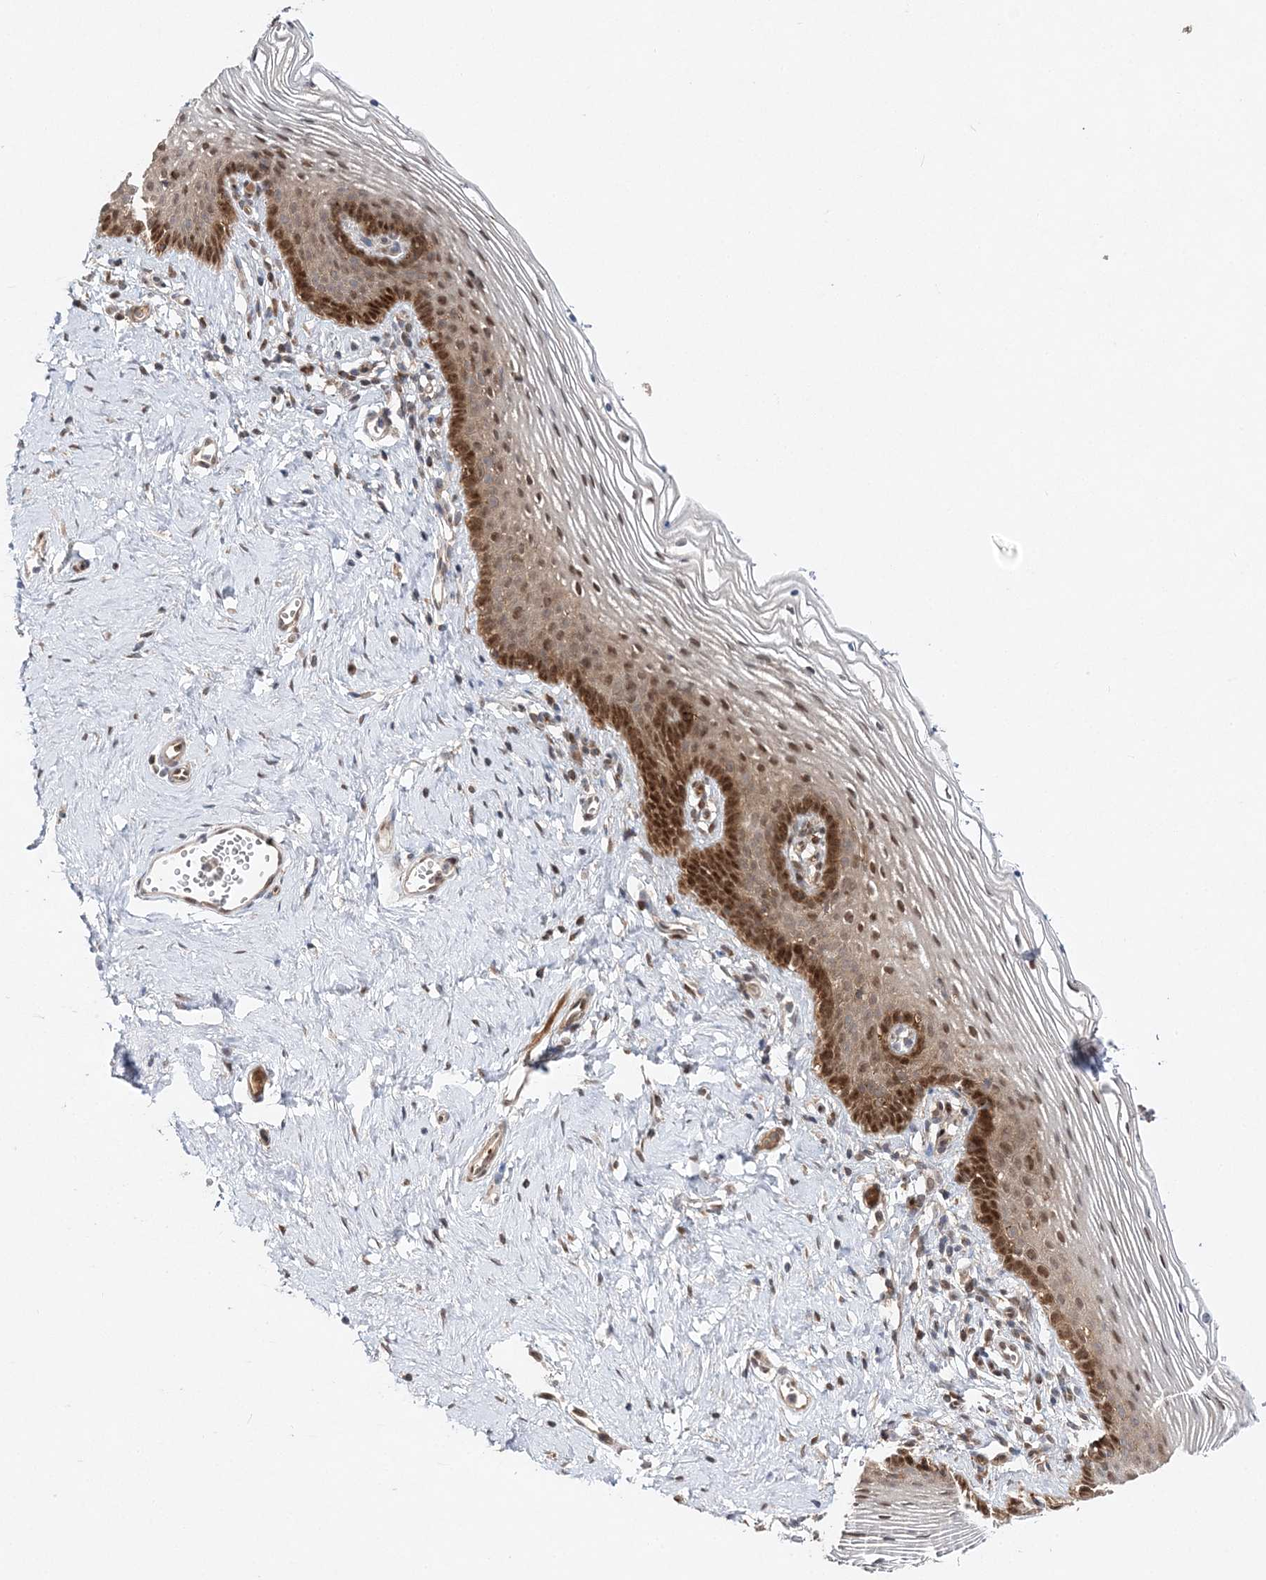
{"staining": {"intensity": "moderate", "quantity": "25%-75%", "location": "cytoplasmic/membranous,nuclear"}, "tissue": "vagina", "cell_type": "Squamous epithelial cells", "image_type": "normal", "snomed": [{"axis": "morphology", "description": "Normal tissue, NOS"}, {"axis": "topography", "description": "Vagina"}], "caption": "Immunohistochemistry (IHC) image of normal vagina: vagina stained using immunohistochemistry exhibits medium levels of moderate protein expression localized specifically in the cytoplasmic/membranous,nuclear of squamous epithelial cells, appearing as a cytoplasmic/membranous,nuclear brown color.", "gene": "NIF3L1", "patient": {"sex": "female", "age": 32}}